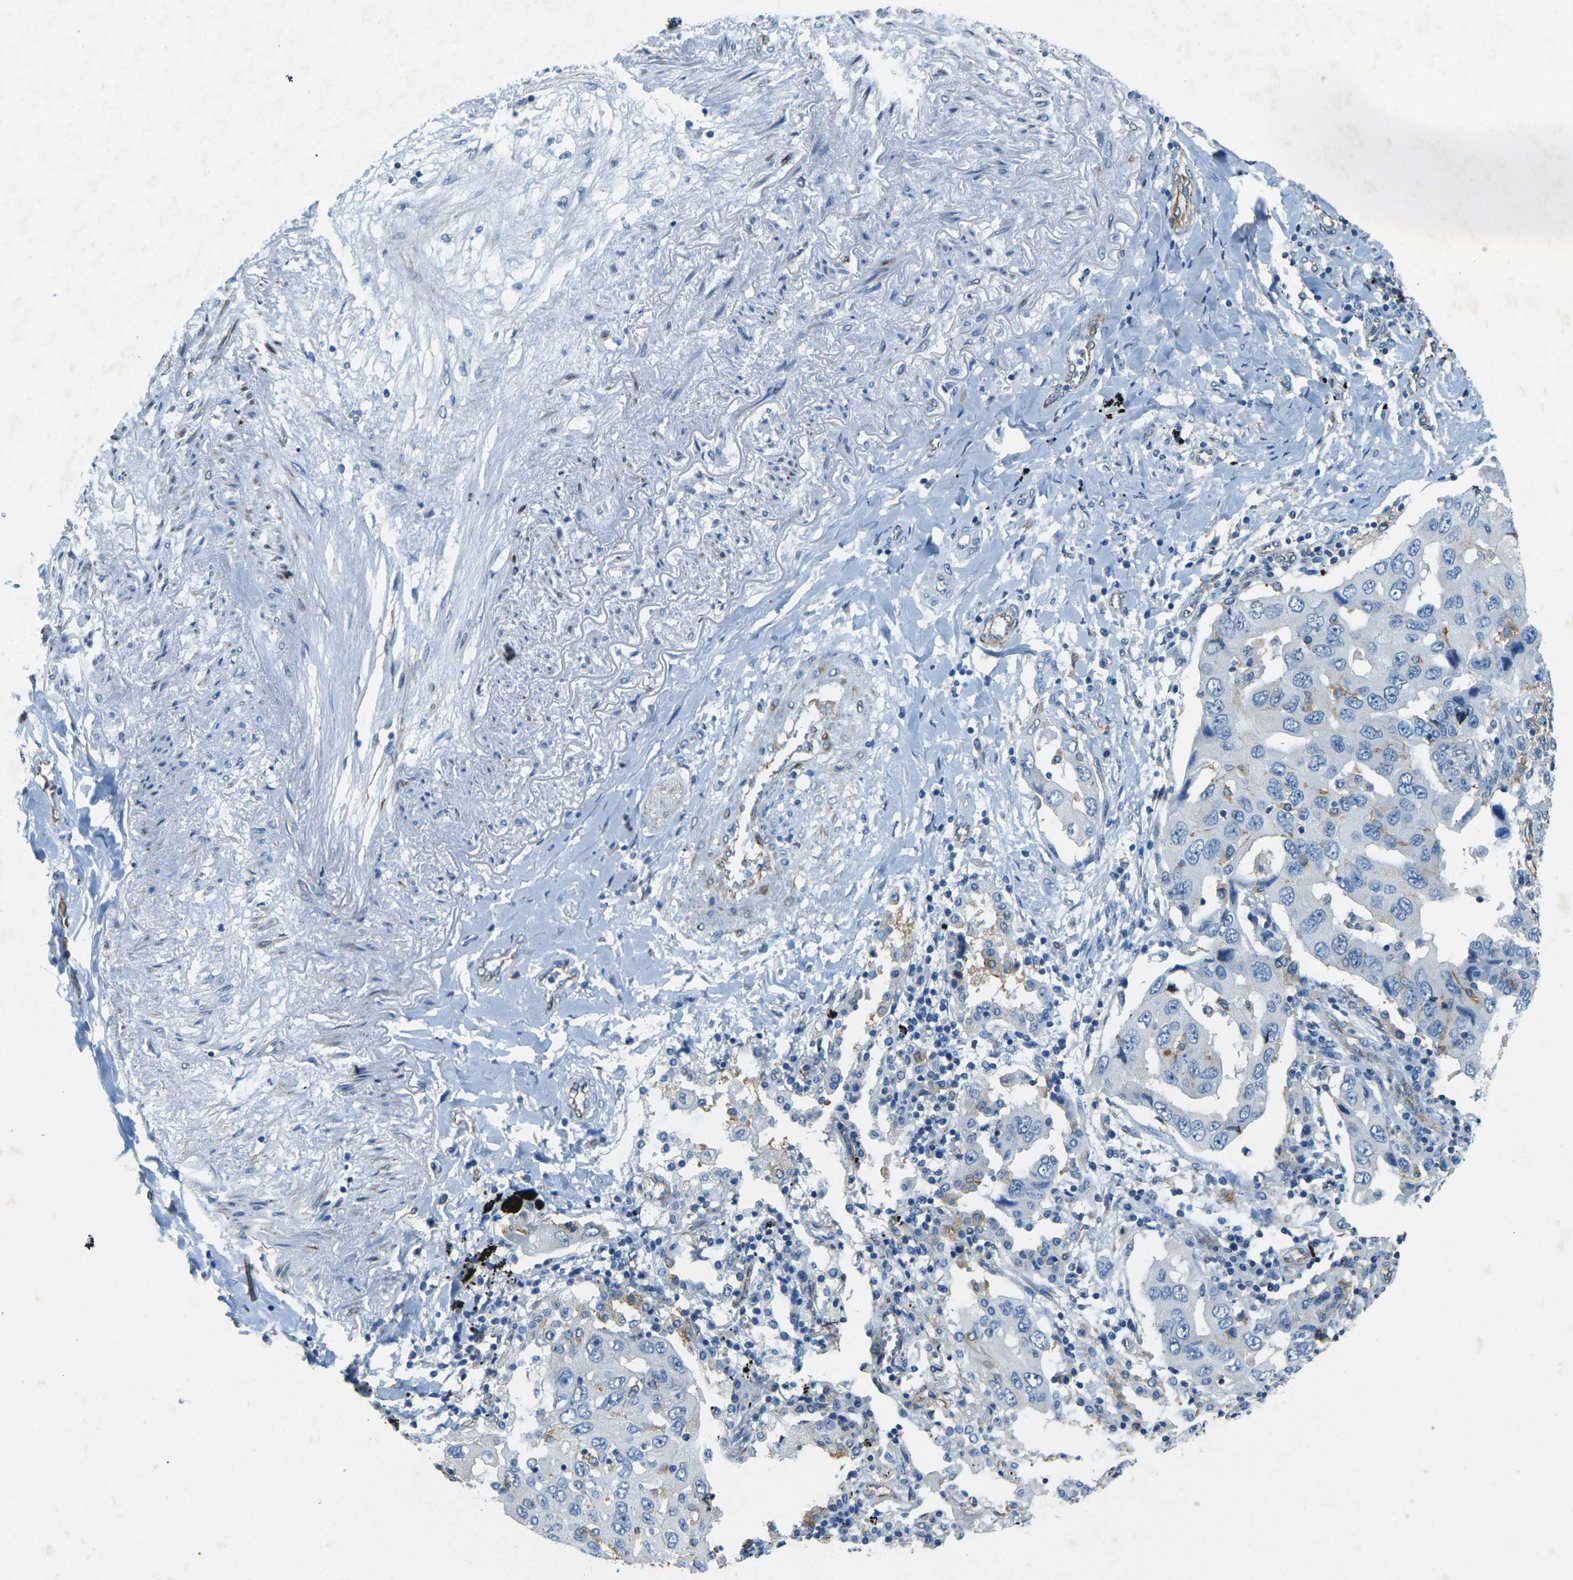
{"staining": {"intensity": "negative", "quantity": "none", "location": "none"}, "tissue": "lung cancer", "cell_type": "Tumor cells", "image_type": "cancer", "snomed": [{"axis": "morphology", "description": "Adenocarcinoma, NOS"}, {"axis": "topography", "description": "Lung"}], "caption": "IHC of human lung adenocarcinoma displays no staining in tumor cells.", "gene": "SORT1", "patient": {"sex": "female", "age": 65}}